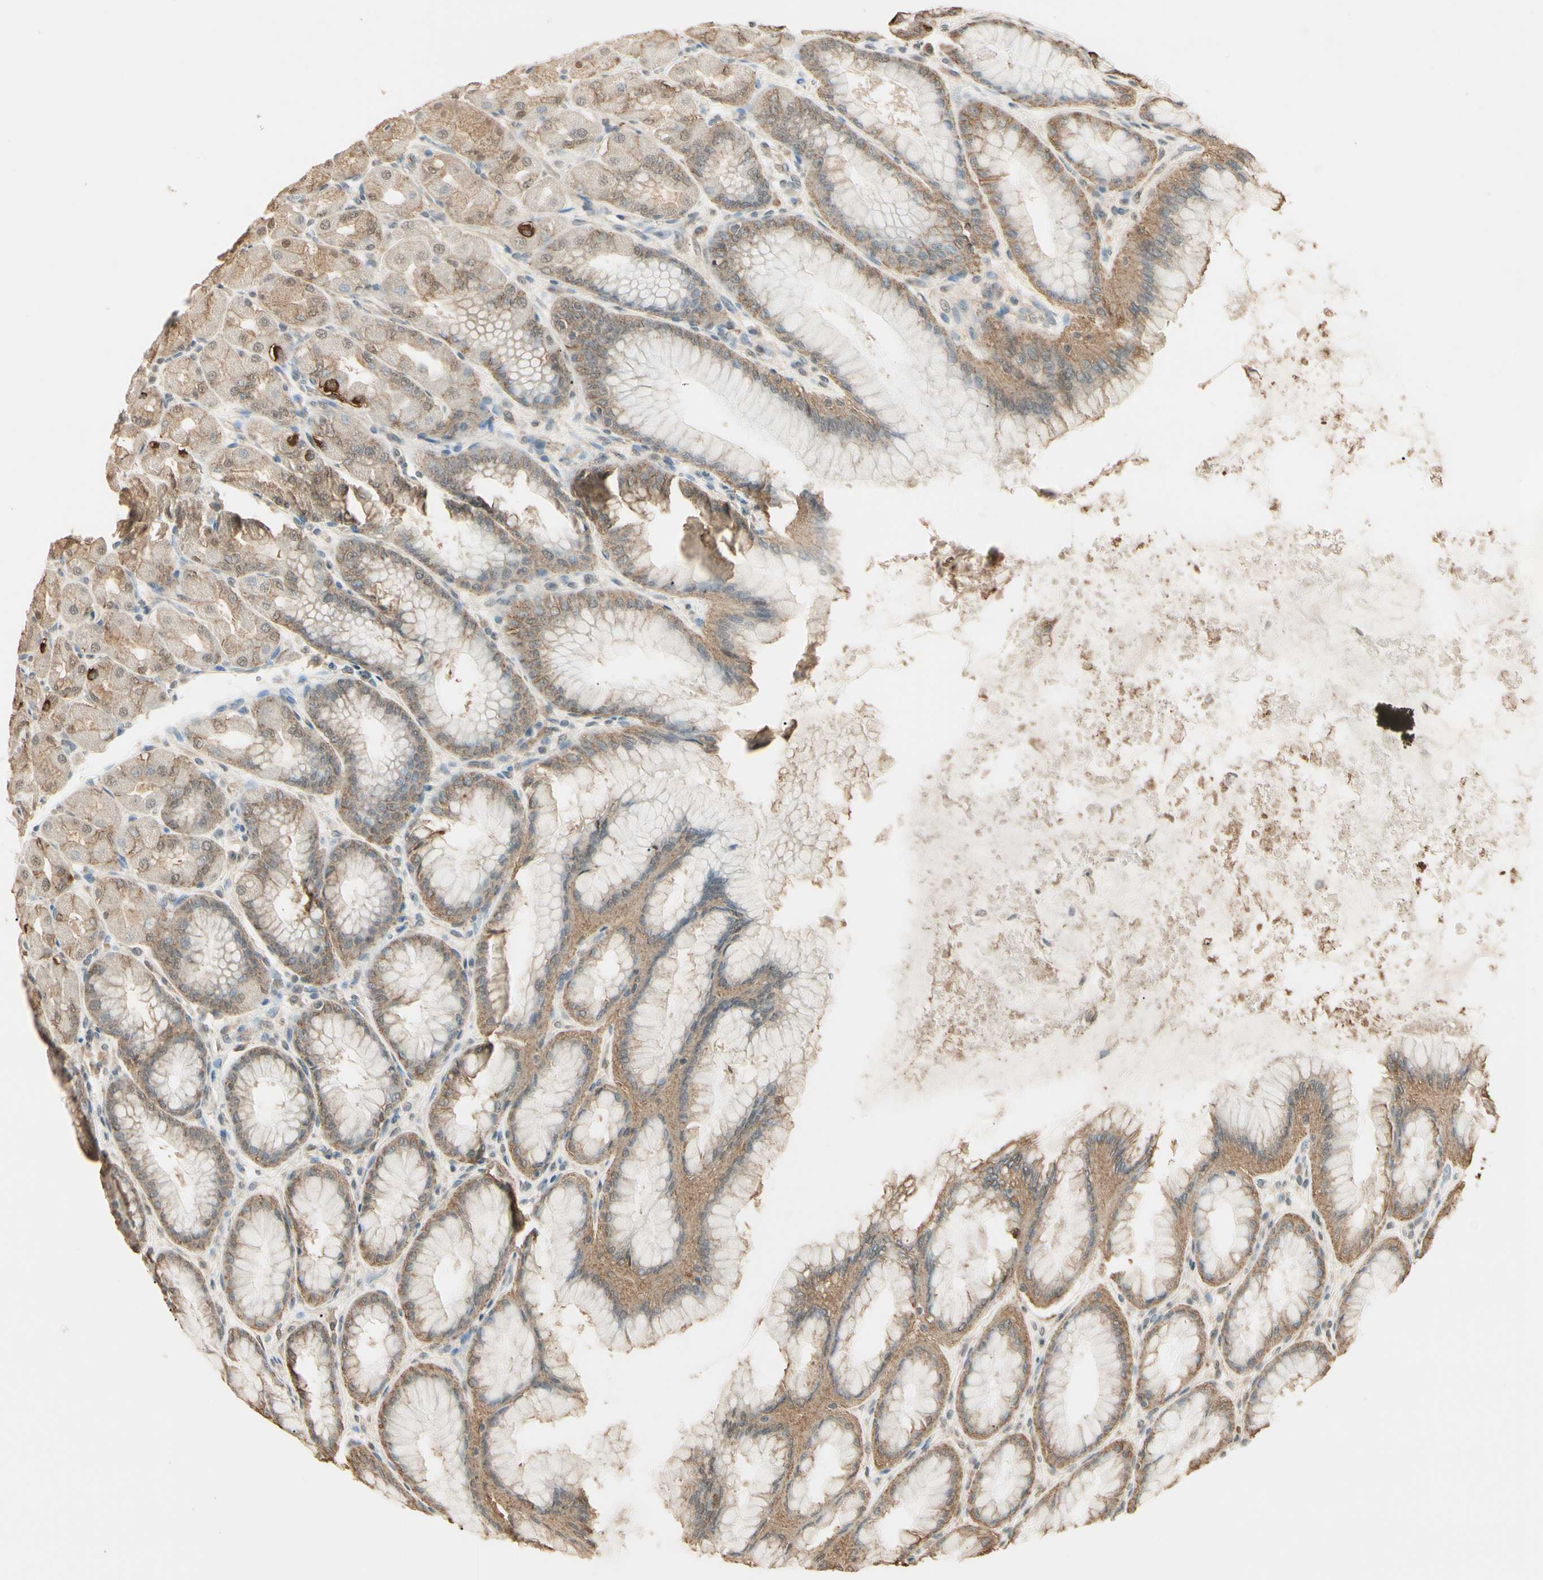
{"staining": {"intensity": "moderate", "quantity": ">75%", "location": "cytoplasmic/membranous"}, "tissue": "stomach", "cell_type": "Glandular cells", "image_type": "normal", "snomed": [{"axis": "morphology", "description": "Normal tissue, NOS"}, {"axis": "topography", "description": "Stomach, upper"}], "caption": "Brown immunohistochemical staining in unremarkable stomach demonstrates moderate cytoplasmic/membranous positivity in about >75% of glandular cells.", "gene": "SGCA", "patient": {"sex": "female", "age": 56}}